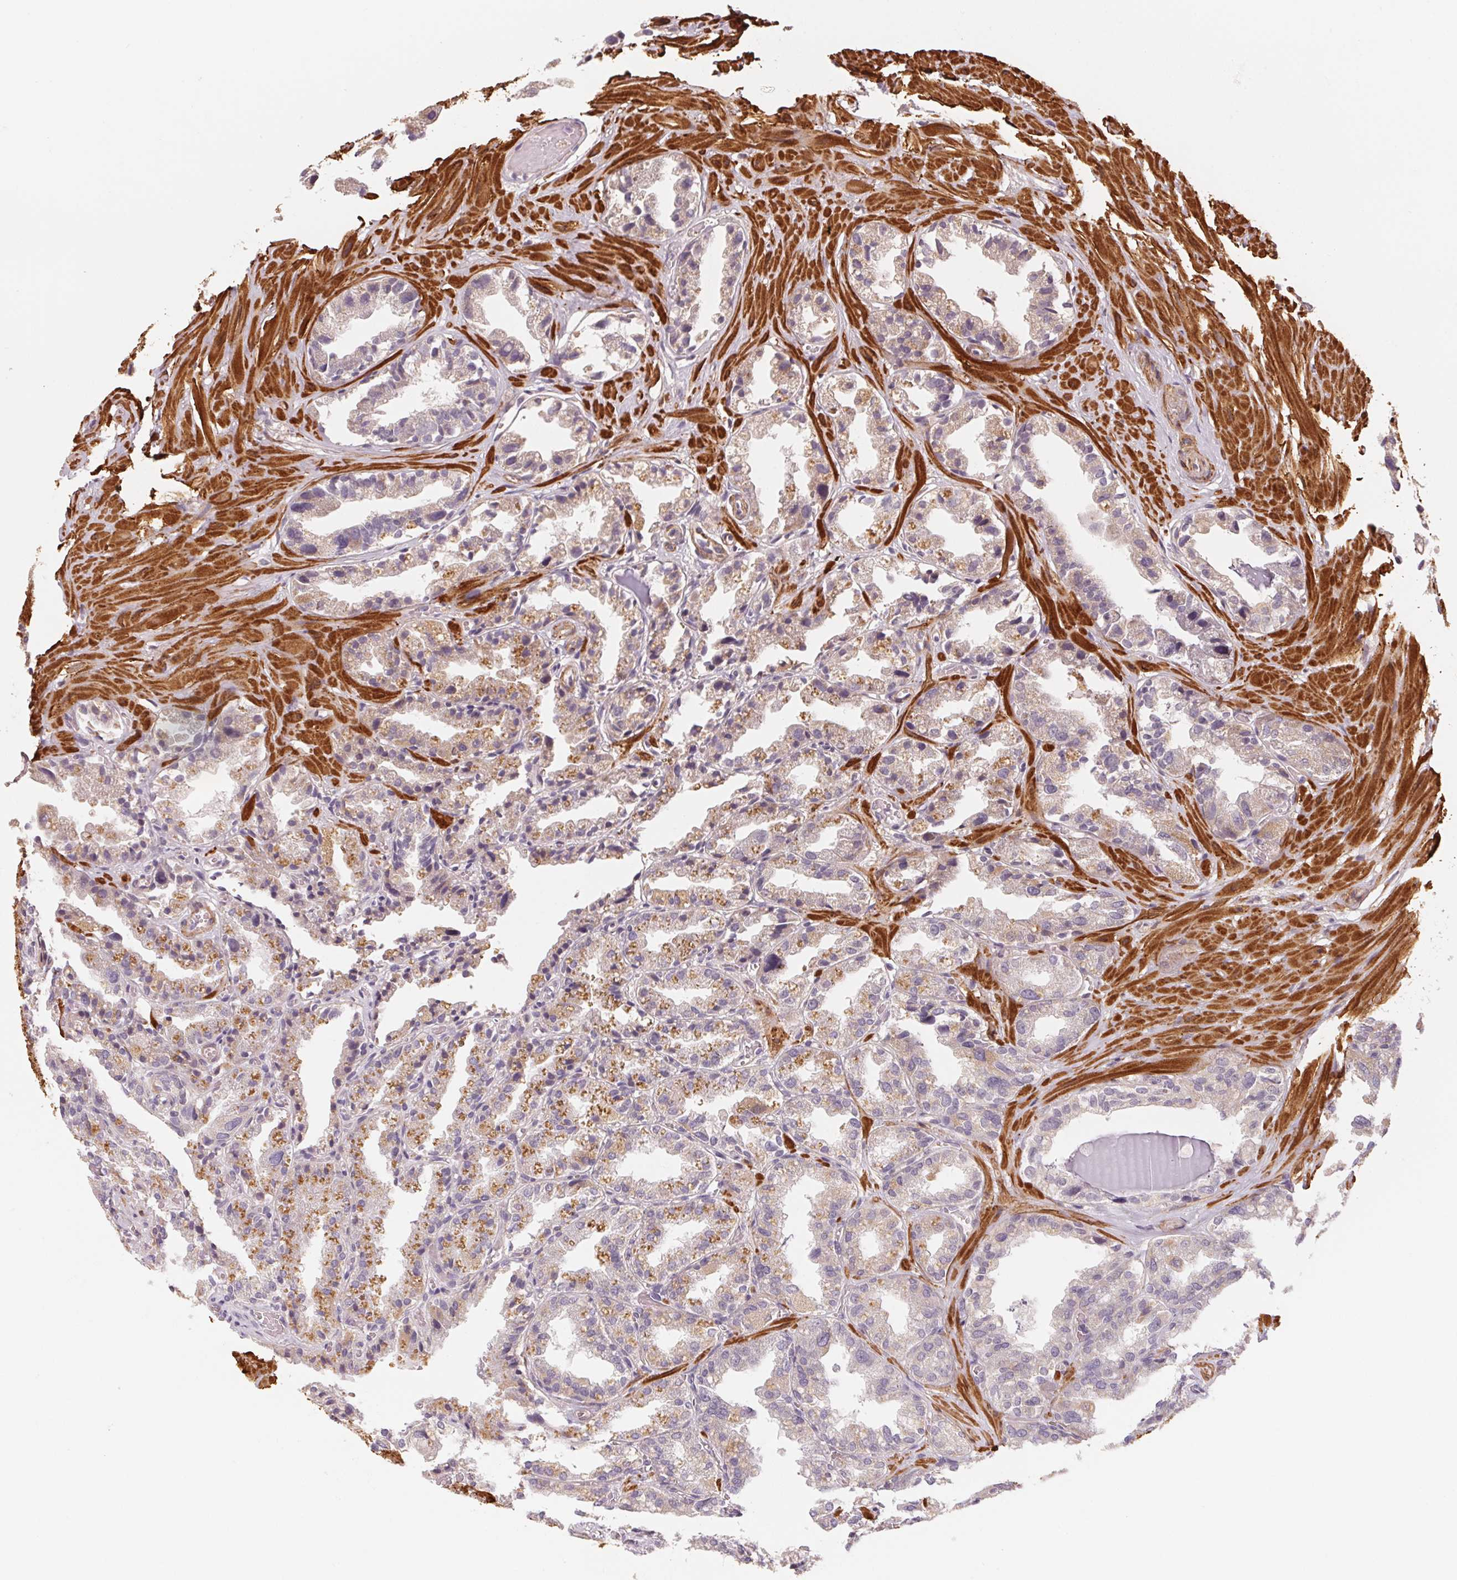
{"staining": {"intensity": "weak", "quantity": "25%-75%", "location": "cytoplasmic/membranous"}, "tissue": "seminal vesicle", "cell_type": "Glandular cells", "image_type": "normal", "snomed": [{"axis": "morphology", "description": "Normal tissue, NOS"}, {"axis": "topography", "description": "Seminal veicle"}], "caption": "A high-resolution photomicrograph shows IHC staining of normal seminal vesicle, which displays weak cytoplasmic/membranous positivity in approximately 25%-75% of glandular cells.", "gene": "CCDC112", "patient": {"sex": "male", "age": 57}}